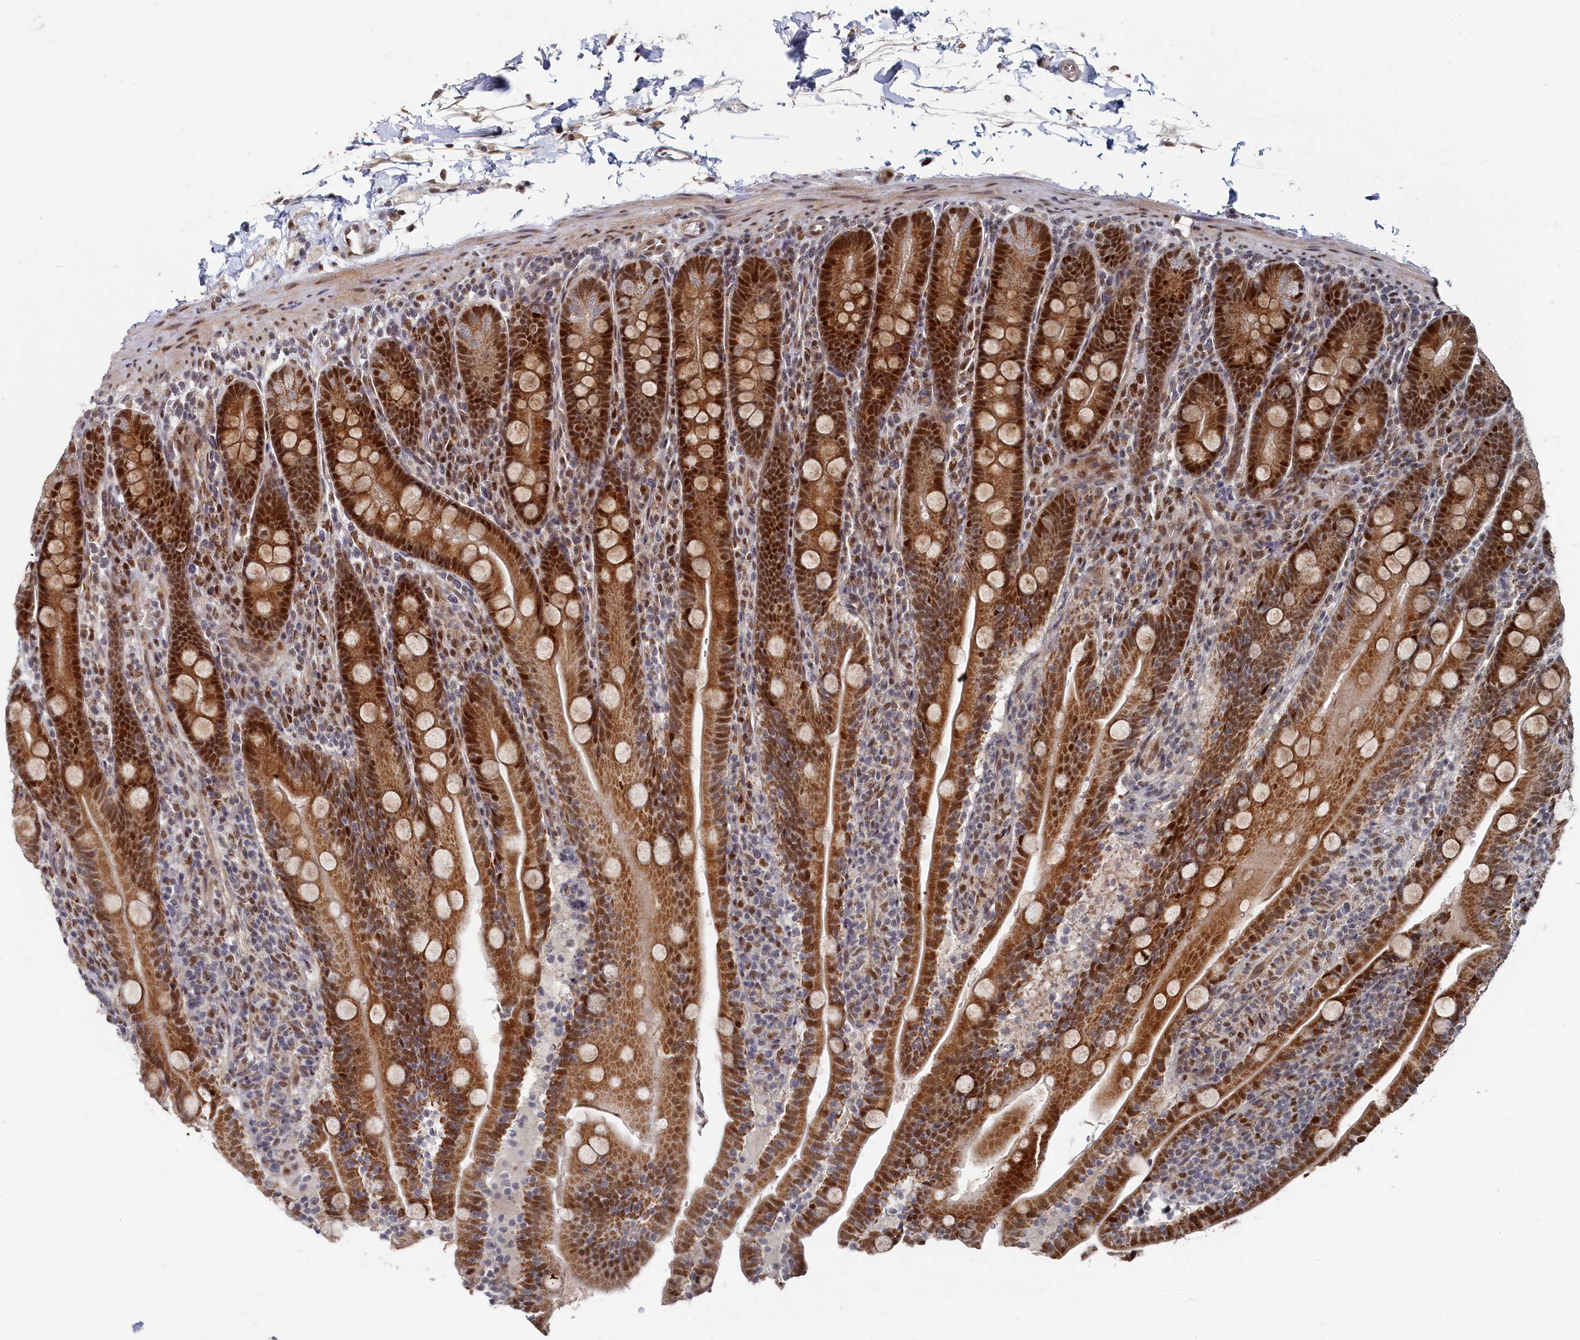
{"staining": {"intensity": "strong", "quantity": ">75%", "location": "cytoplasmic/membranous,nuclear"}, "tissue": "duodenum", "cell_type": "Glandular cells", "image_type": "normal", "snomed": [{"axis": "morphology", "description": "Normal tissue, NOS"}, {"axis": "topography", "description": "Duodenum"}], "caption": "Immunohistochemical staining of unremarkable human duodenum exhibits high levels of strong cytoplasmic/membranous,nuclear expression in approximately >75% of glandular cells.", "gene": "BUB3", "patient": {"sex": "male", "age": 35}}